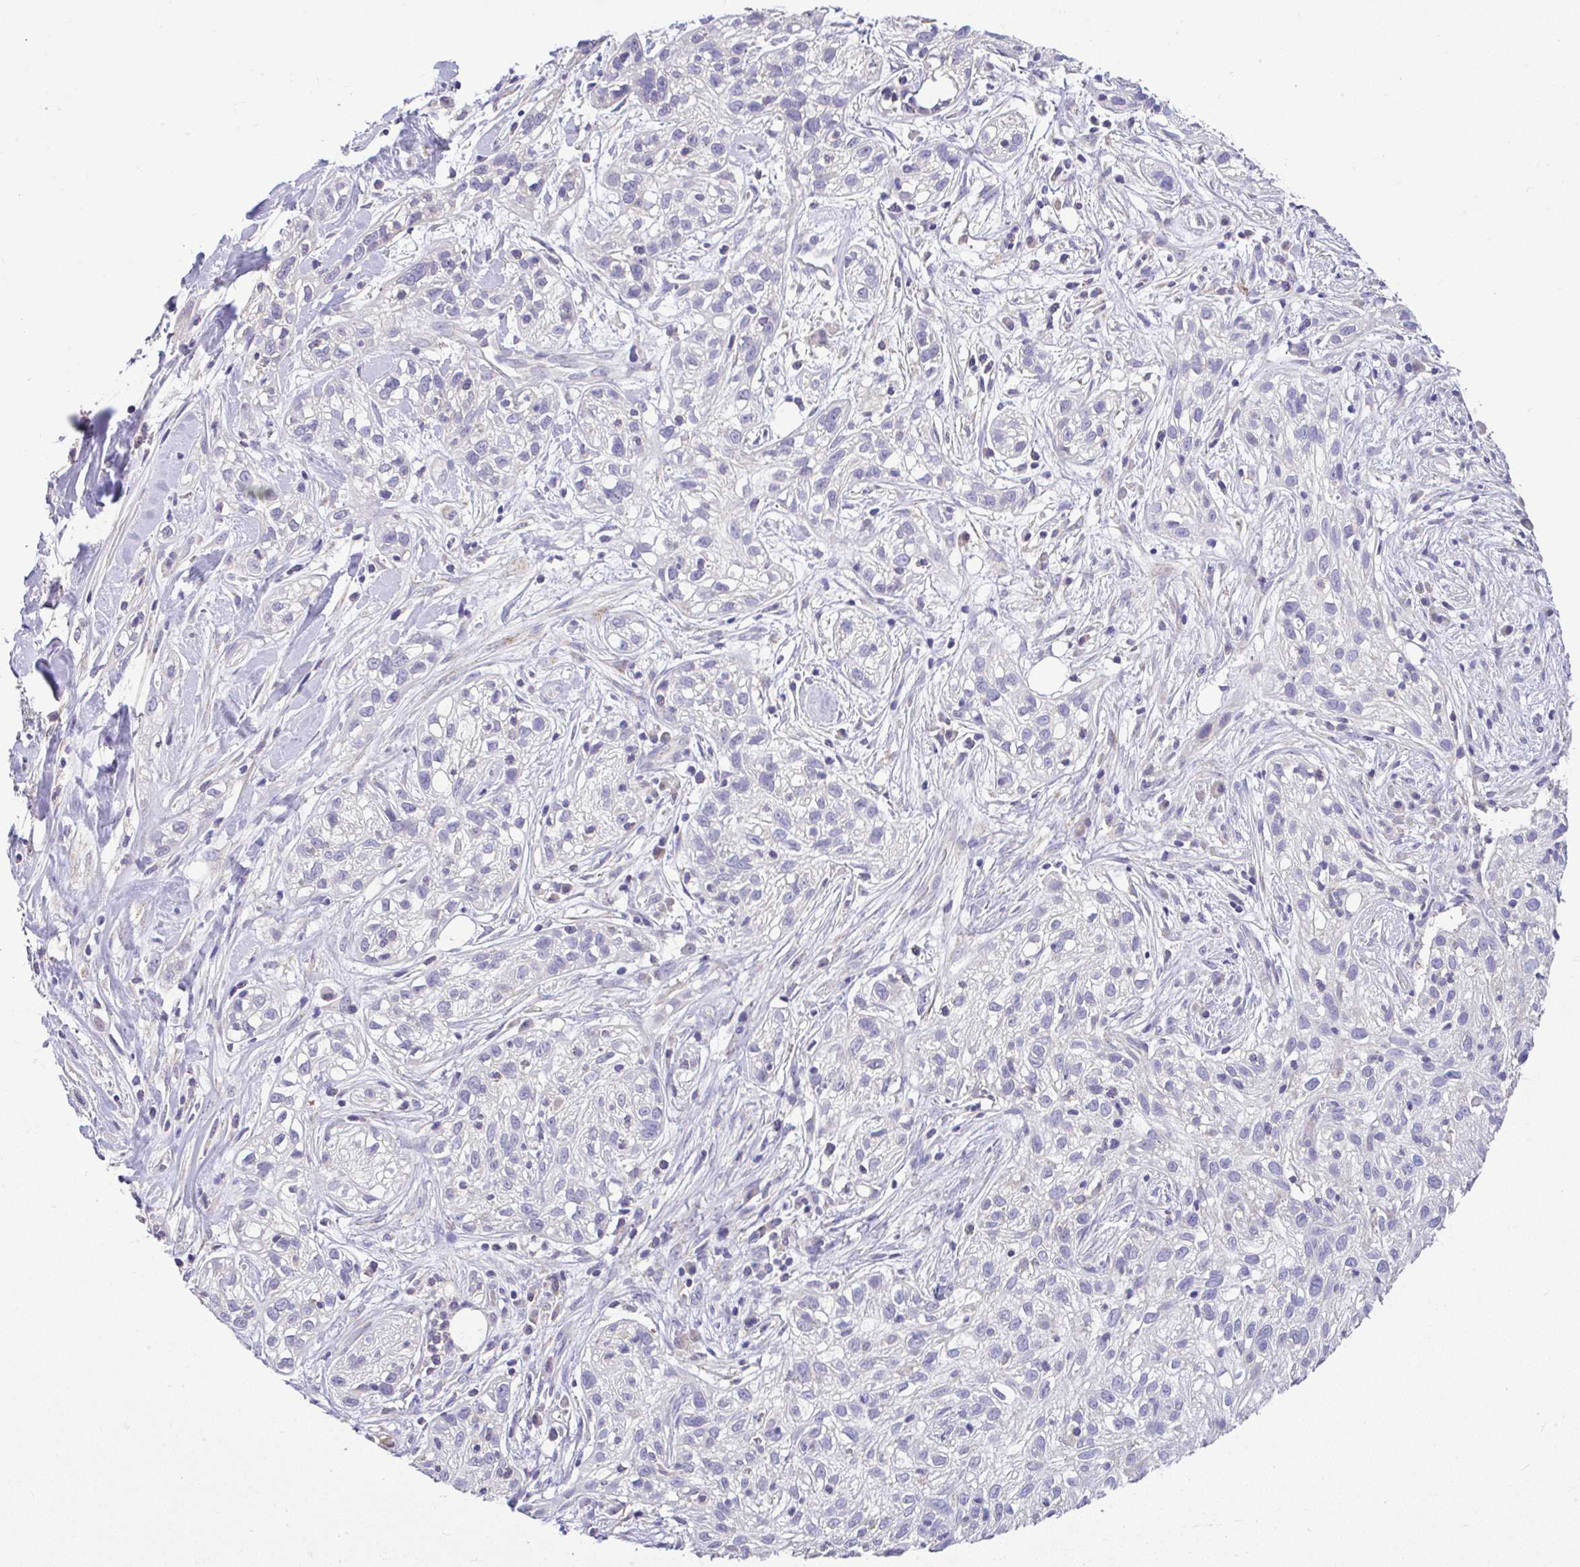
{"staining": {"intensity": "negative", "quantity": "none", "location": "none"}, "tissue": "skin cancer", "cell_type": "Tumor cells", "image_type": "cancer", "snomed": [{"axis": "morphology", "description": "Squamous cell carcinoma, NOS"}, {"axis": "topography", "description": "Skin"}], "caption": "DAB immunohistochemical staining of human skin cancer exhibits no significant positivity in tumor cells.", "gene": "CTU1", "patient": {"sex": "male", "age": 82}}